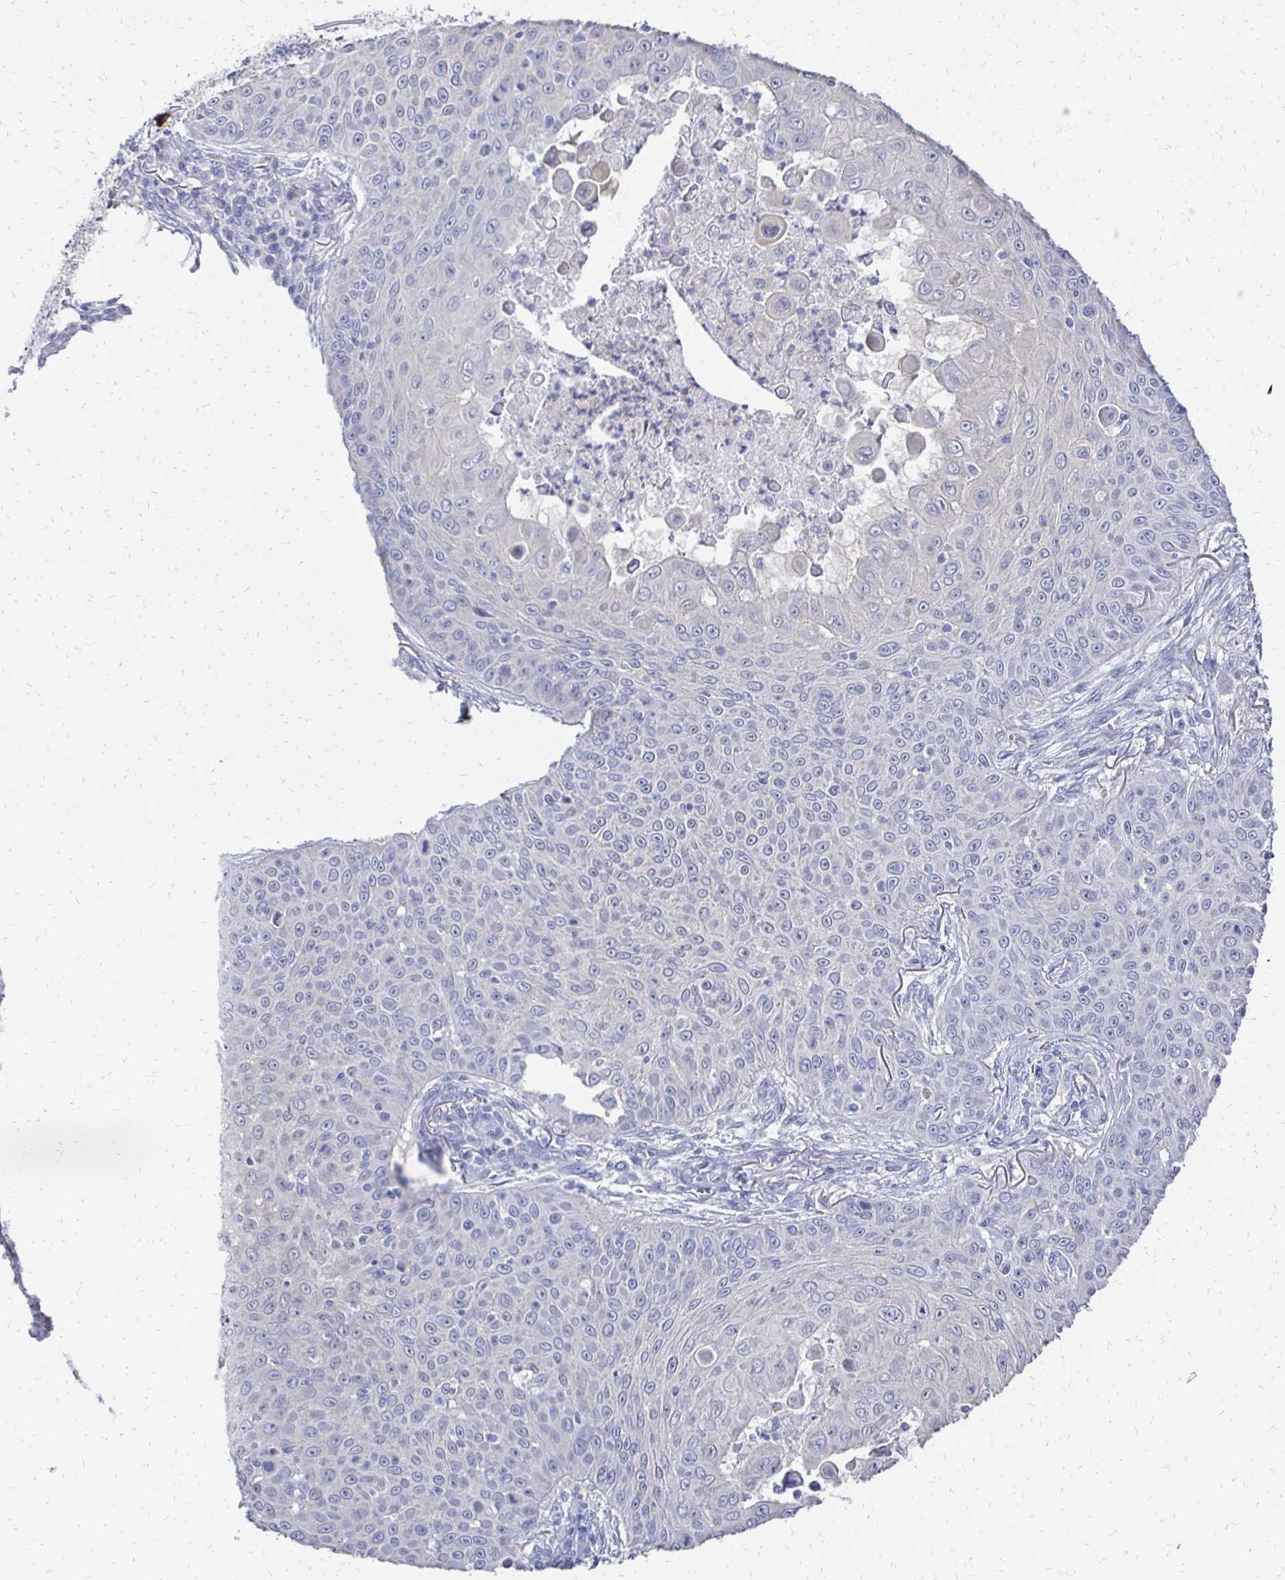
{"staining": {"intensity": "negative", "quantity": "none", "location": "none"}, "tissue": "skin cancer", "cell_type": "Tumor cells", "image_type": "cancer", "snomed": [{"axis": "morphology", "description": "Squamous cell carcinoma, NOS"}, {"axis": "topography", "description": "Skin"}], "caption": "This is an IHC image of skin cancer (squamous cell carcinoma). There is no positivity in tumor cells.", "gene": "SYCP3", "patient": {"sex": "male", "age": 82}}